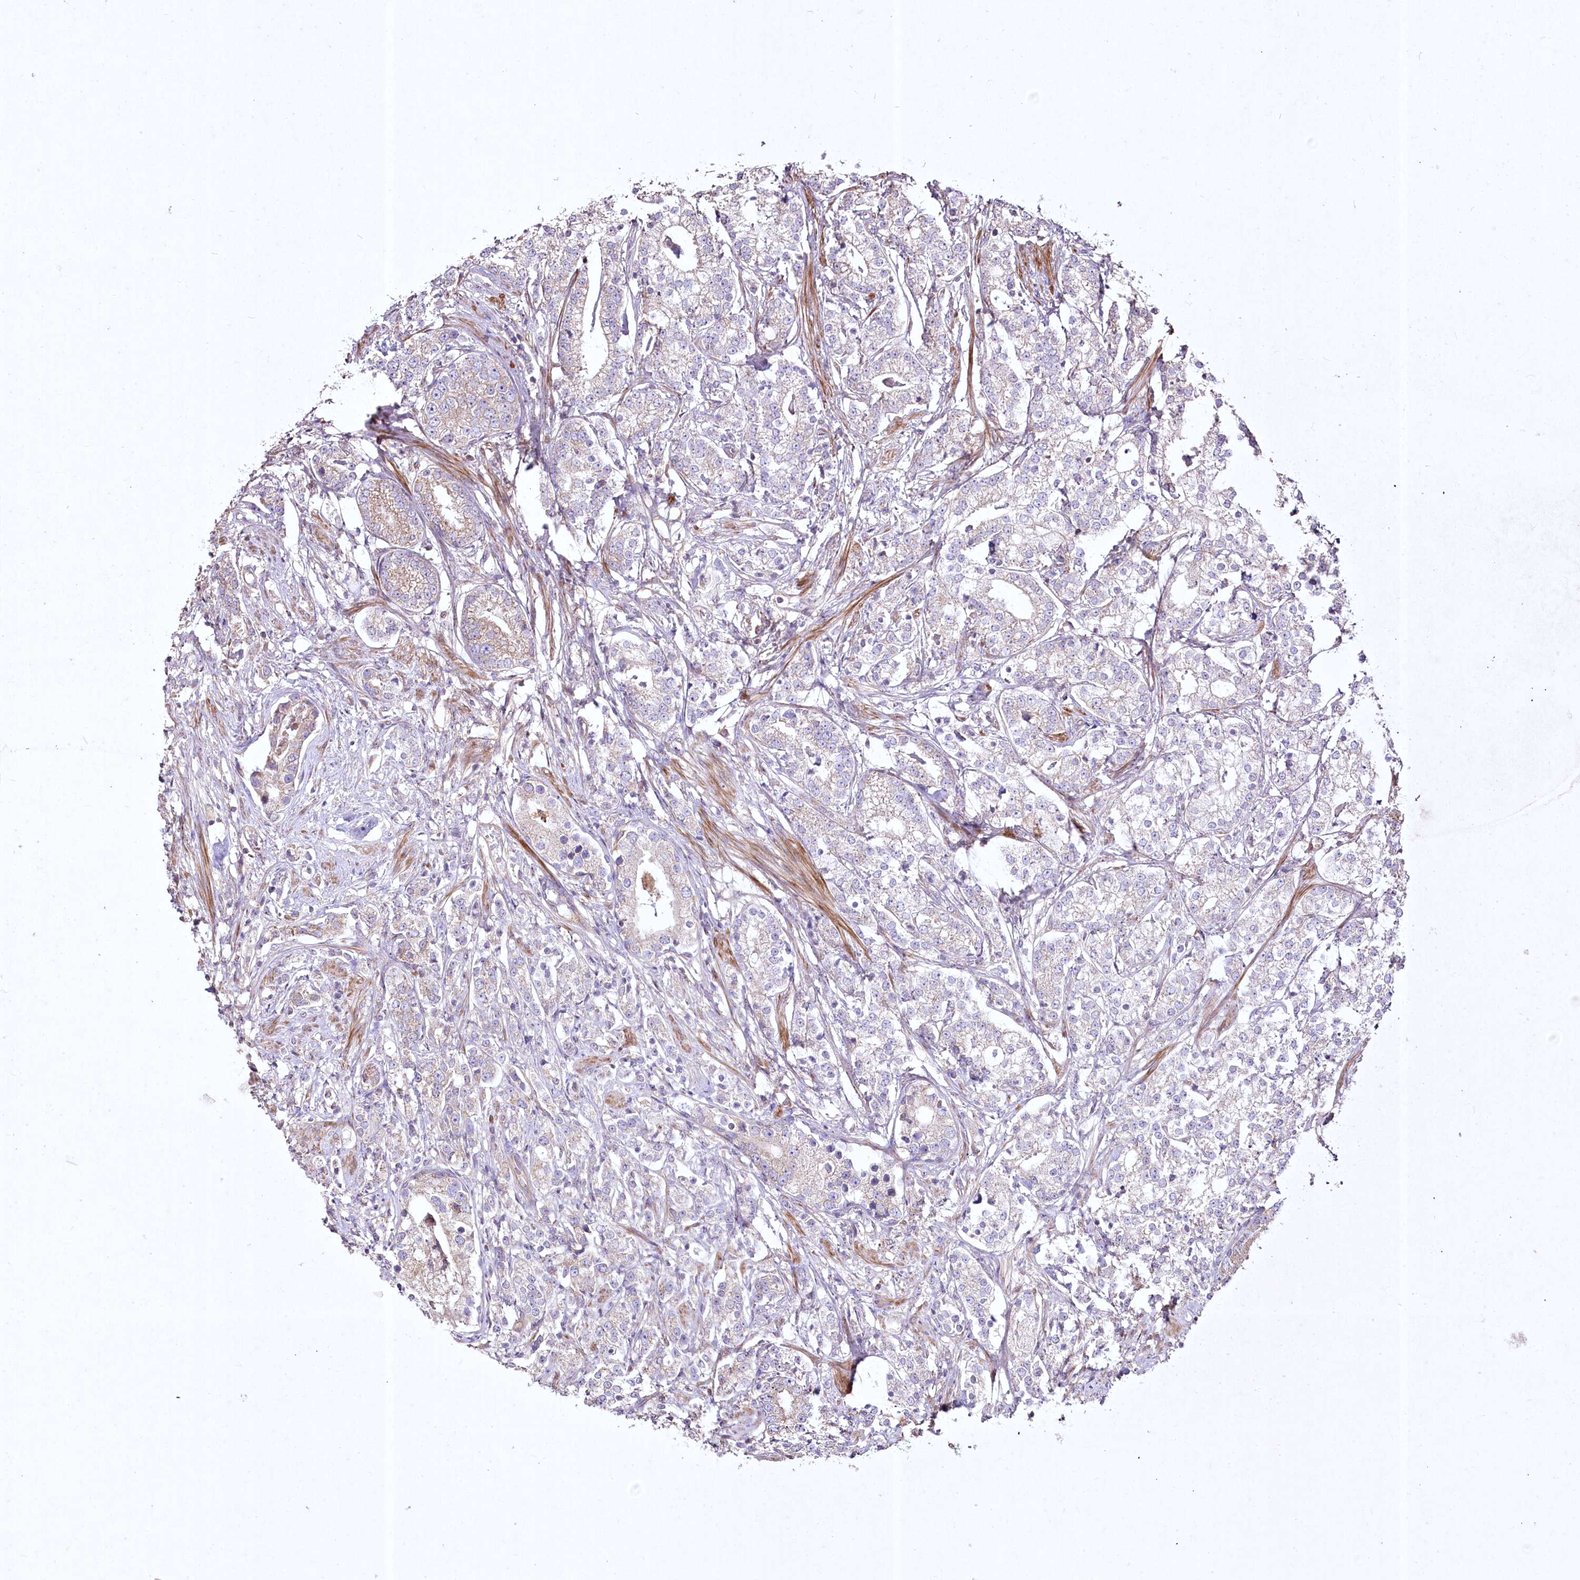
{"staining": {"intensity": "weak", "quantity": "25%-75%", "location": "cytoplasmic/membranous"}, "tissue": "prostate cancer", "cell_type": "Tumor cells", "image_type": "cancer", "snomed": [{"axis": "morphology", "description": "Adenocarcinoma, High grade"}, {"axis": "topography", "description": "Prostate"}], "caption": "Brown immunohistochemical staining in human high-grade adenocarcinoma (prostate) exhibits weak cytoplasmic/membranous positivity in approximately 25%-75% of tumor cells. Ihc stains the protein of interest in brown and the nuclei are stained blue.", "gene": "SH3TC1", "patient": {"sex": "male", "age": 69}}